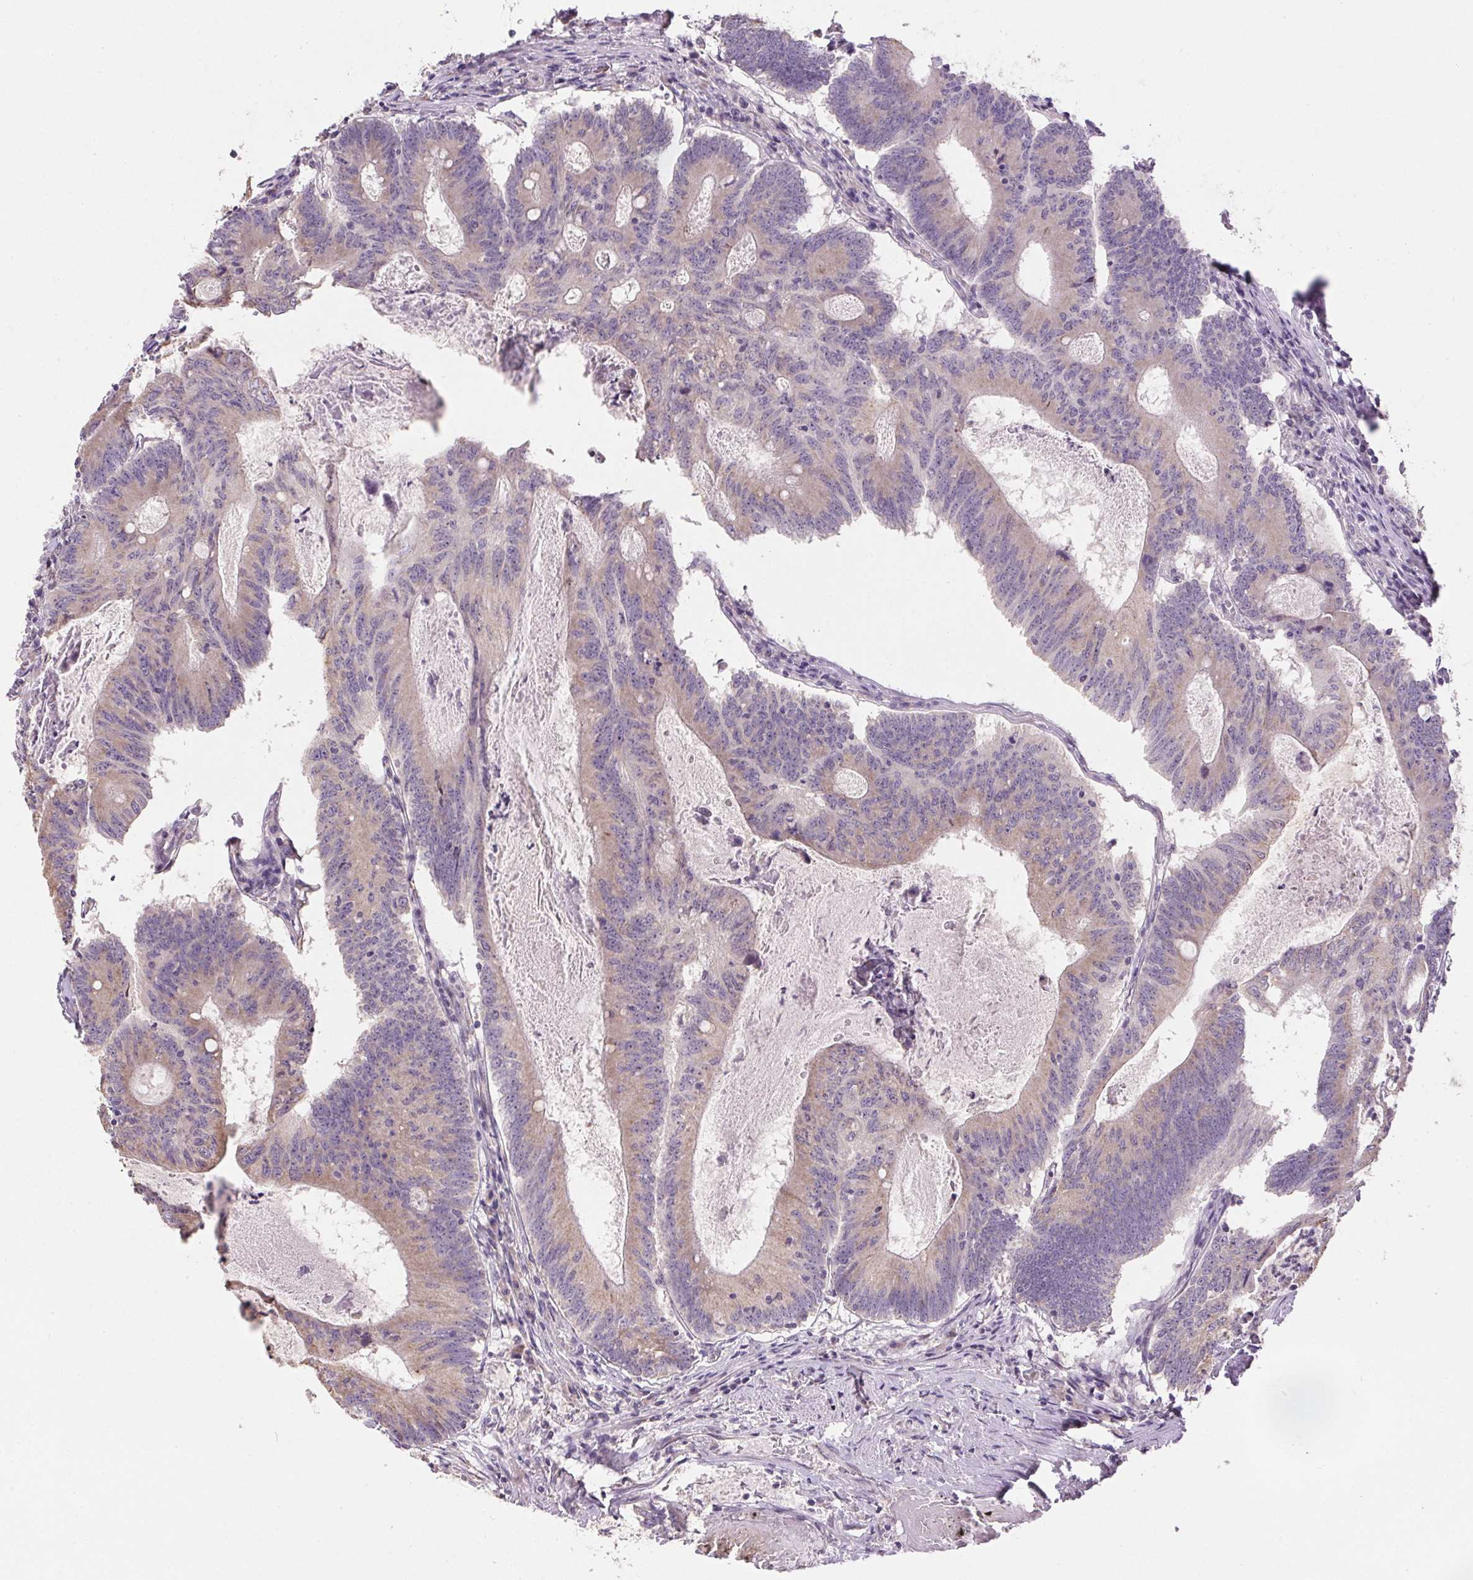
{"staining": {"intensity": "weak", "quantity": "25%-75%", "location": "cytoplasmic/membranous"}, "tissue": "colorectal cancer", "cell_type": "Tumor cells", "image_type": "cancer", "snomed": [{"axis": "morphology", "description": "Adenocarcinoma, NOS"}, {"axis": "topography", "description": "Colon"}], "caption": "Immunohistochemistry (IHC) staining of adenocarcinoma (colorectal), which displays low levels of weak cytoplasmic/membranous expression in about 25%-75% of tumor cells indicating weak cytoplasmic/membranous protein positivity. The staining was performed using DAB (3,3'-diaminobenzidine) (brown) for protein detection and nuclei were counterstained in hematoxylin (blue).", "gene": "SPACA9", "patient": {"sex": "female", "age": 70}}